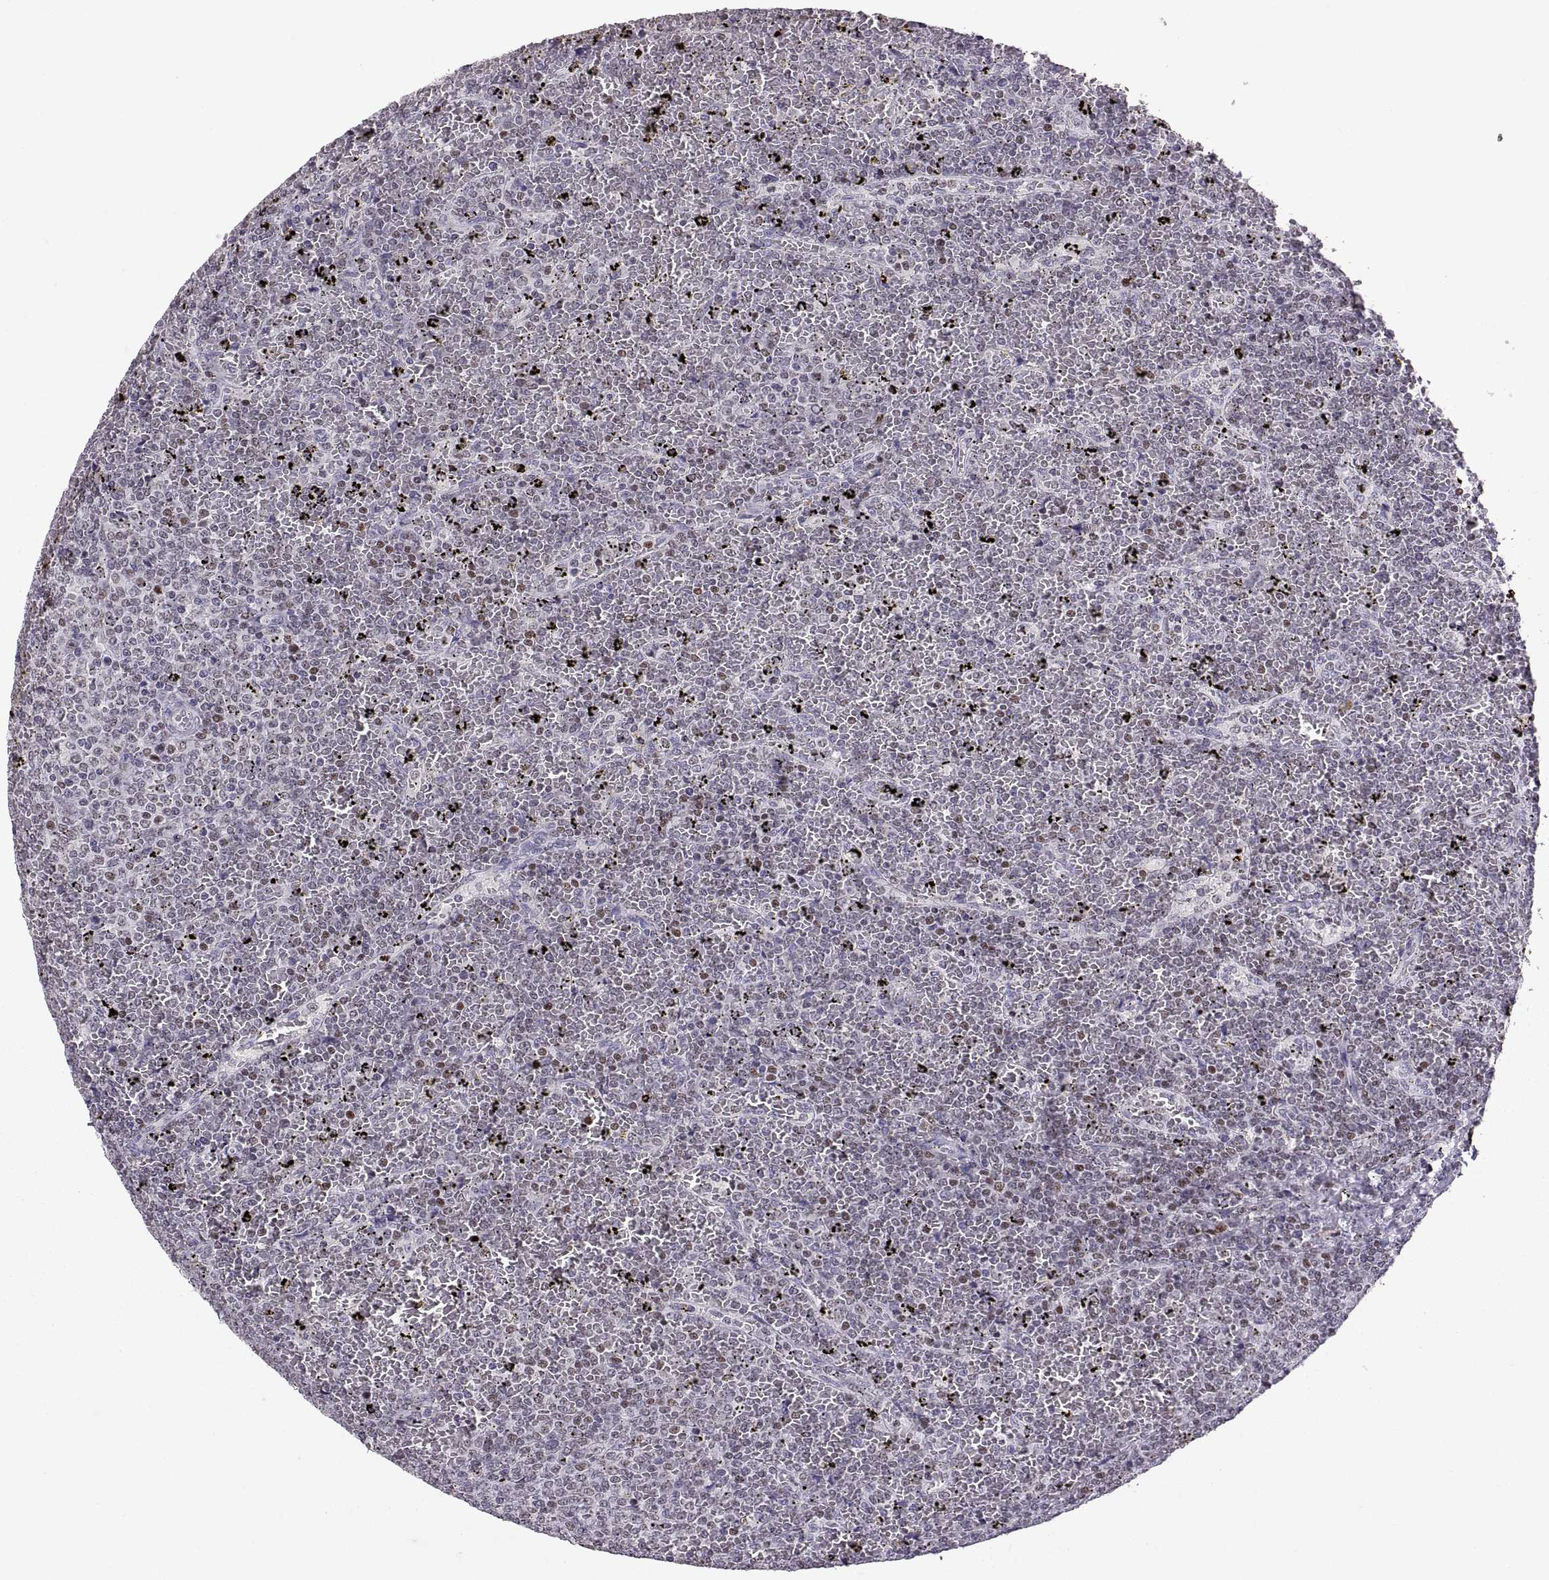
{"staining": {"intensity": "negative", "quantity": "none", "location": "none"}, "tissue": "lymphoma", "cell_type": "Tumor cells", "image_type": "cancer", "snomed": [{"axis": "morphology", "description": "Malignant lymphoma, non-Hodgkin's type, Low grade"}, {"axis": "topography", "description": "Spleen"}], "caption": "The micrograph displays no significant staining in tumor cells of low-grade malignant lymphoma, non-Hodgkin's type.", "gene": "NEK2", "patient": {"sex": "female", "age": 77}}